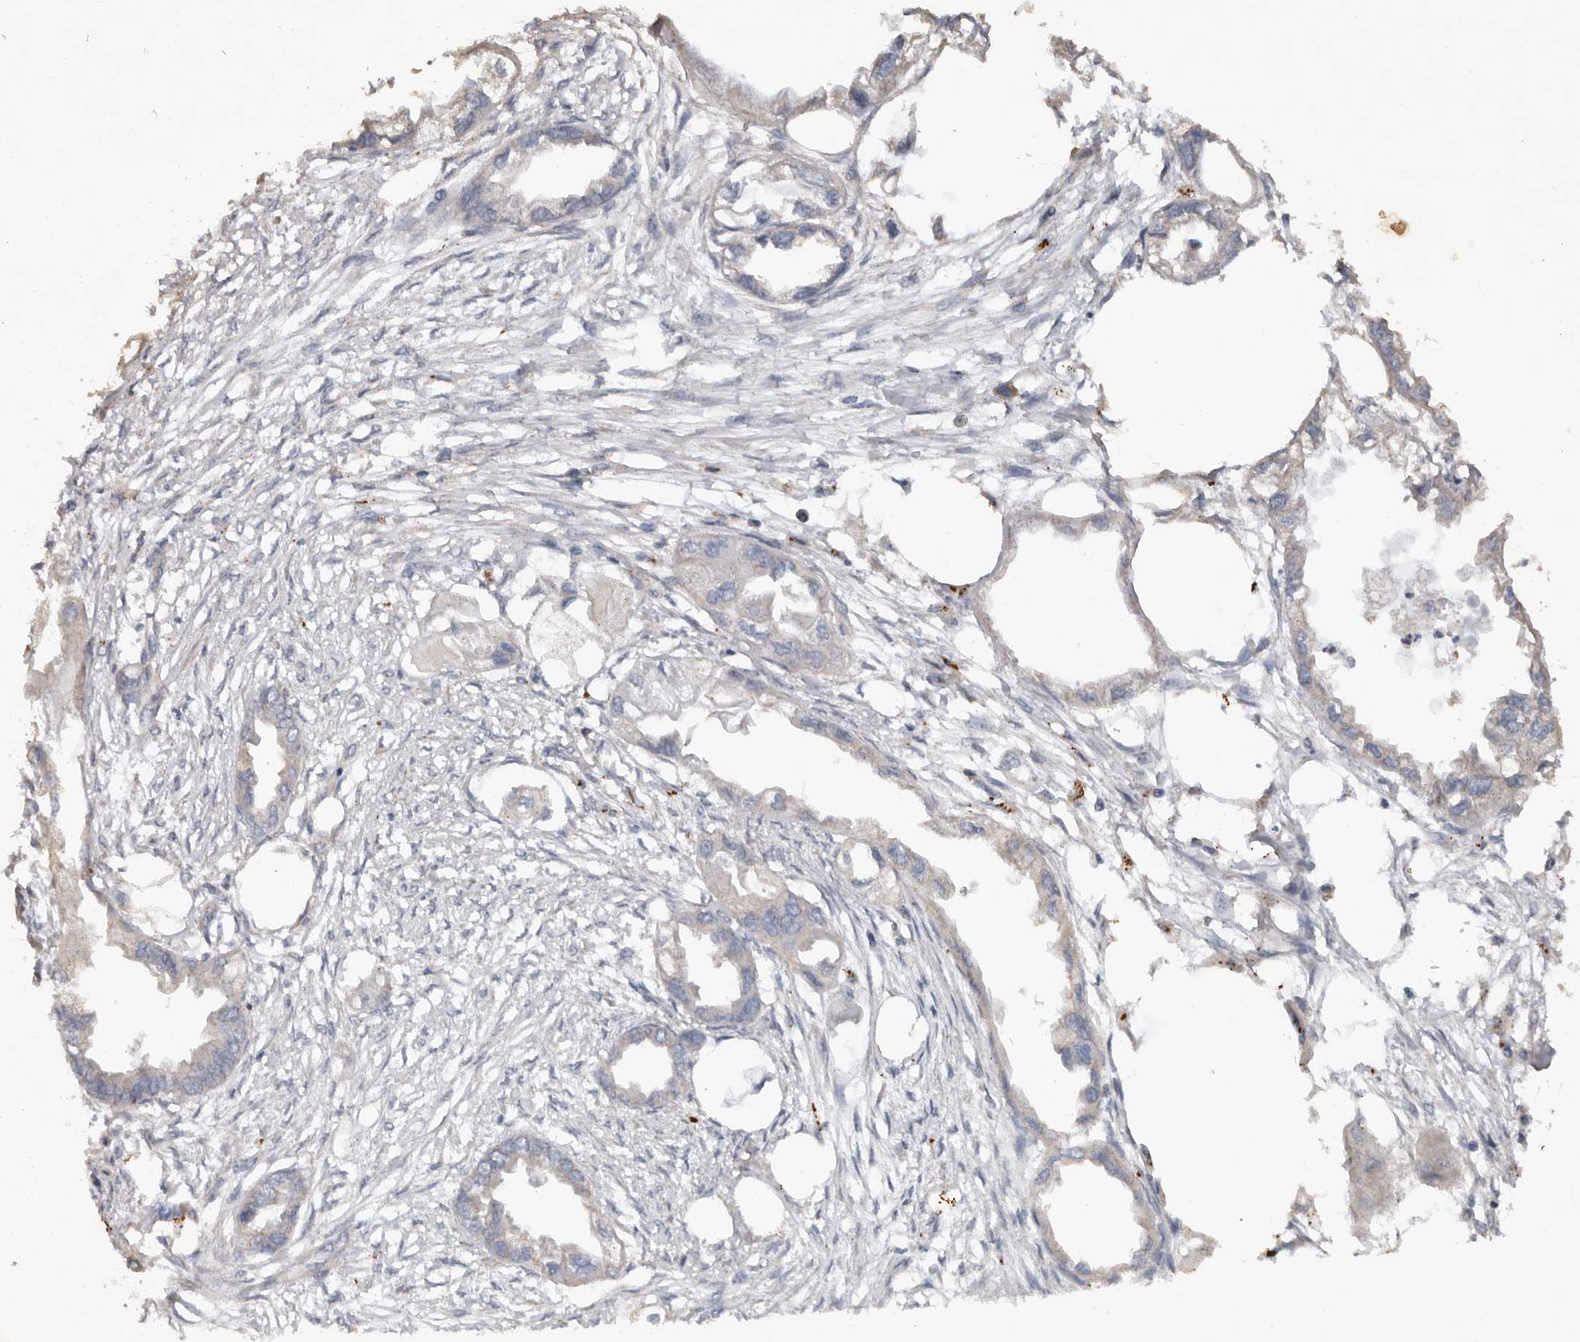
{"staining": {"intensity": "negative", "quantity": "none", "location": "none"}, "tissue": "endometrial cancer", "cell_type": "Tumor cells", "image_type": "cancer", "snomed": [{"axis": "morphology", "description": "Adenocarcinoma, NOS"}, {"axis": "morphology", "description": "Adenocarcinoma, metastatic, NOS"}, {"axis": "topography", "description": "Adipose tissue"}, {"axis": "topography", "description": "Endometrium"}], "caption": "The micrograph shows no staining of tumor cells in endometrial cancer (adenocarcinoma). (Stains: DAB immunohistochemistry with hematoxylin counter stain, Microscopy: brightfield microscopy at high magnification).", "gene": "HYAL4", "patient": {"sex": "female", "age": 67}}